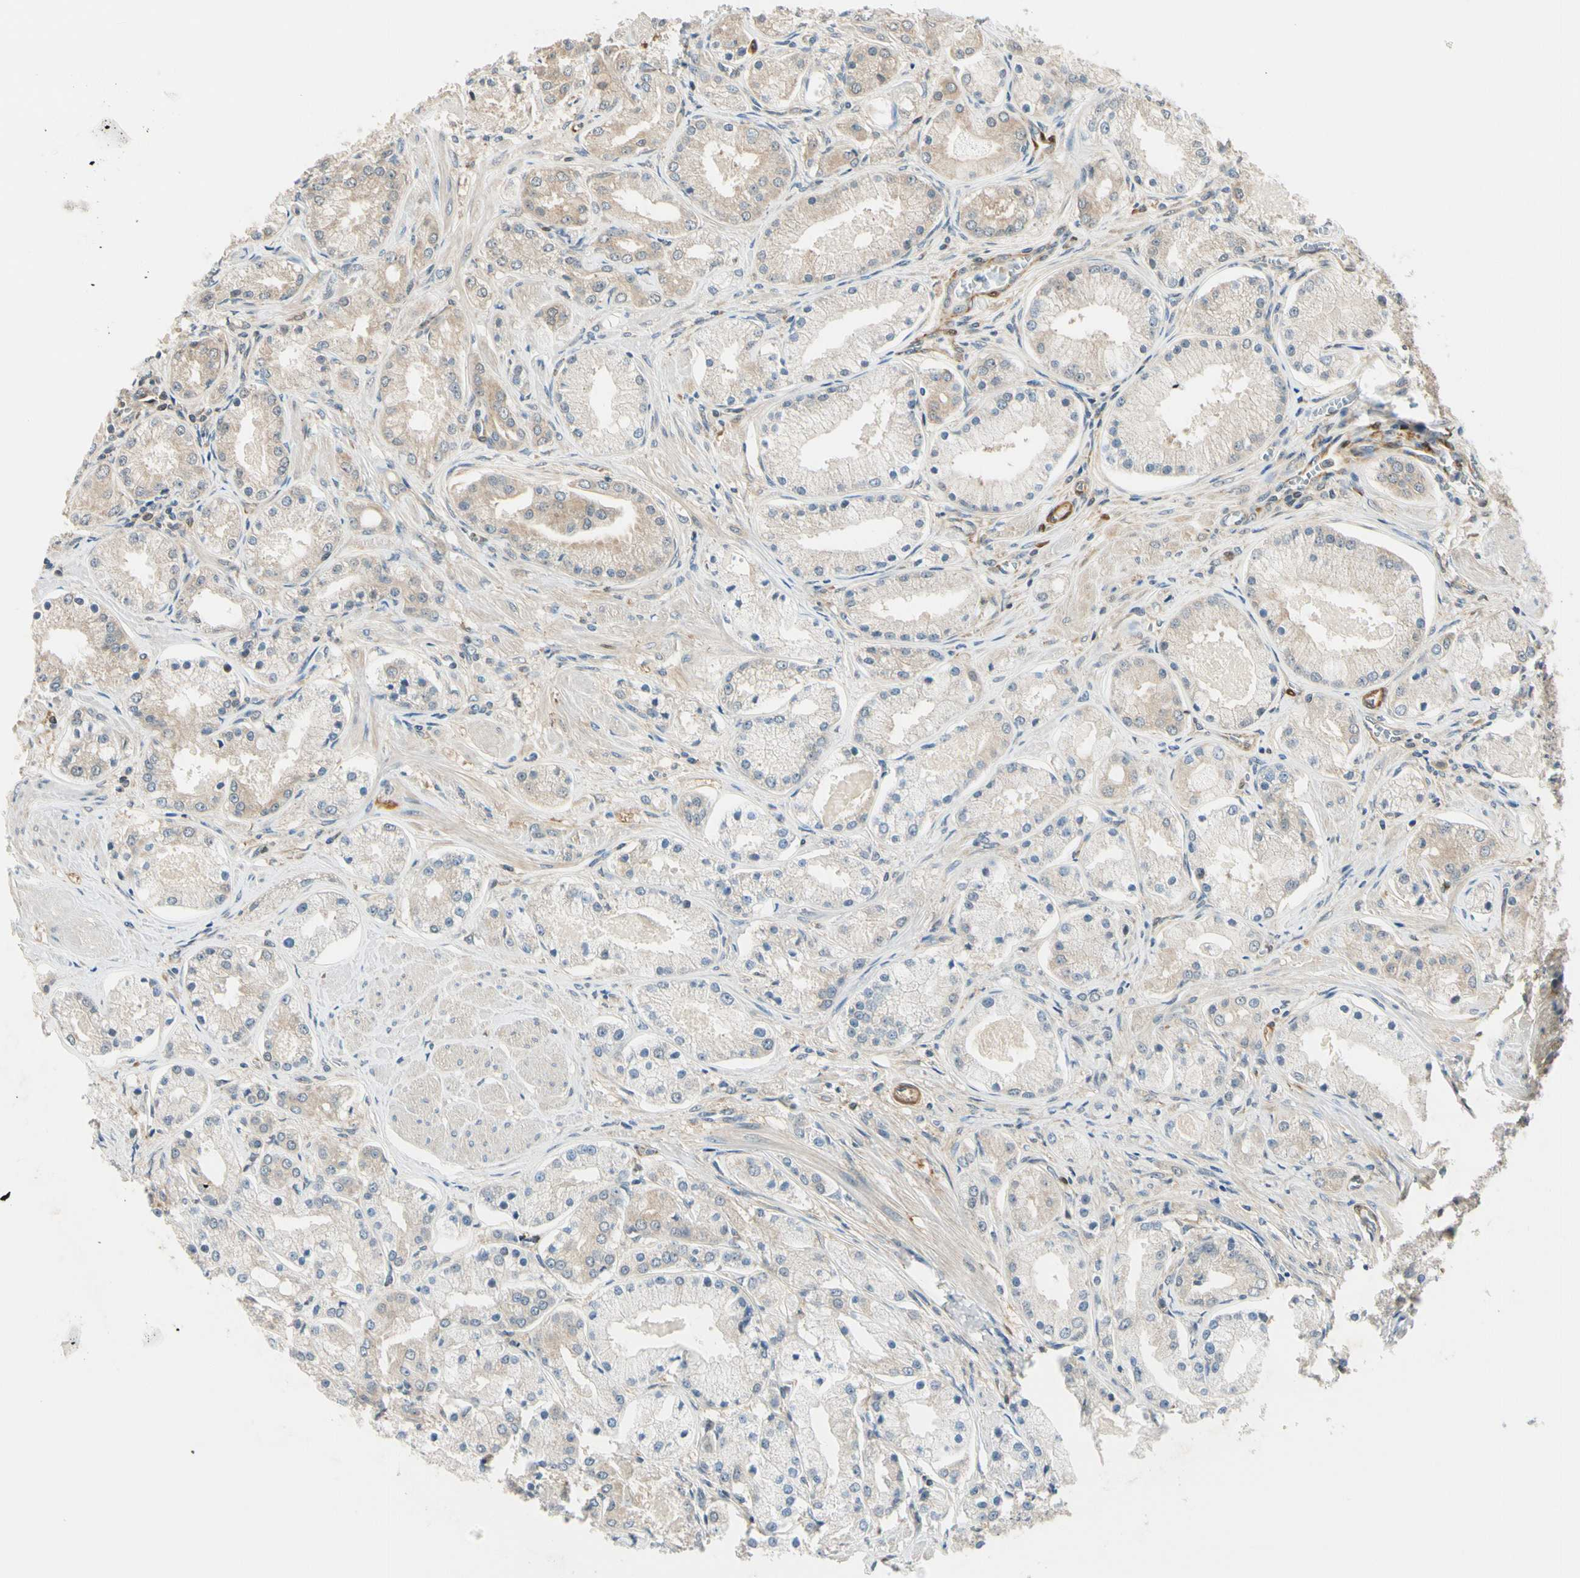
{"staining": {"intensity": "weak", "quantity": ">75%", "location": "cytoplasmic/membranous"}, "tissue": "prostate cancer", "cell_type": "Tumor cells", "image_type": "cancer", "snomed": [{"axis": "morphology", "description": "Adenocarcinoma, High grade"}, {"axis": "topography", "description": "Prostate"}], "caption": "Brown immunohistochemical staining in human prostate cancer (high-grade adenocarcinoma) shows weak cytoplasmic/membranous staining in approximately >75% of tumor cells. The staining was performed using DAB (3,3'-diaminobenzidine) to visualize the protein expression in brown, while the nuclei were stained in blue with hematoxylin (Magnification: 20x).", "gene": "RASGRF1", "patient": {"sex": "male", "age": 66}}